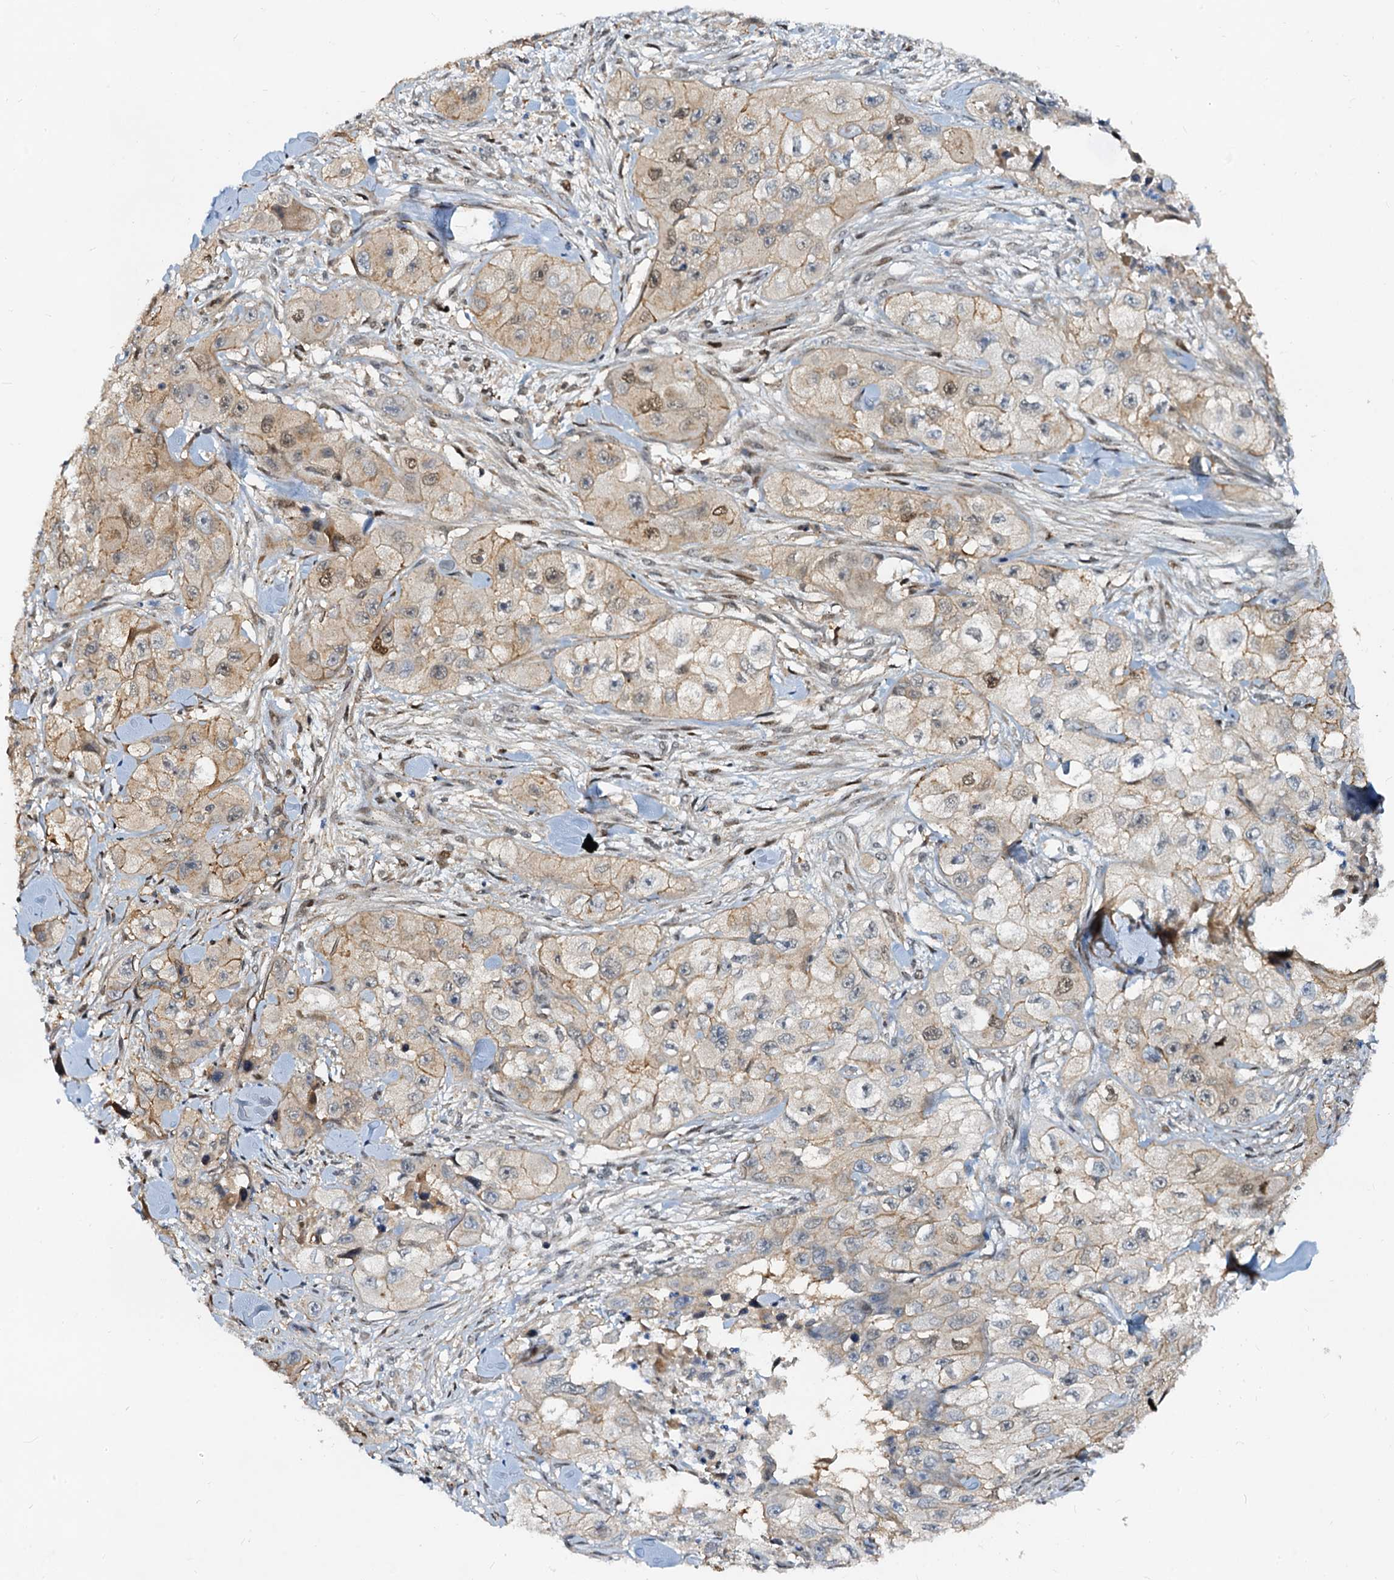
{"staining": {"intensity": "moderate", "quantity": "<25%", "location": "nuclear"}, "tissue": "skin cancer", "cell_type": "Tumor cells", "image_type": "cancer", "snomed": [{"axis": "morphology", "description": "Squamous cell carcinoma, NOS"}, {"axis": "topography", "description": "Skin"}, {"axis": "topography", "description": "Subcutis"}], "caption": "This is a micrograph of immunohistochemistry staining of skin squamous cell carcinoma, which shows moderate expression in the nuclear of tumor cells.", "gene": "PTGES3", "patient": {"sex": "male", "age": 73}}